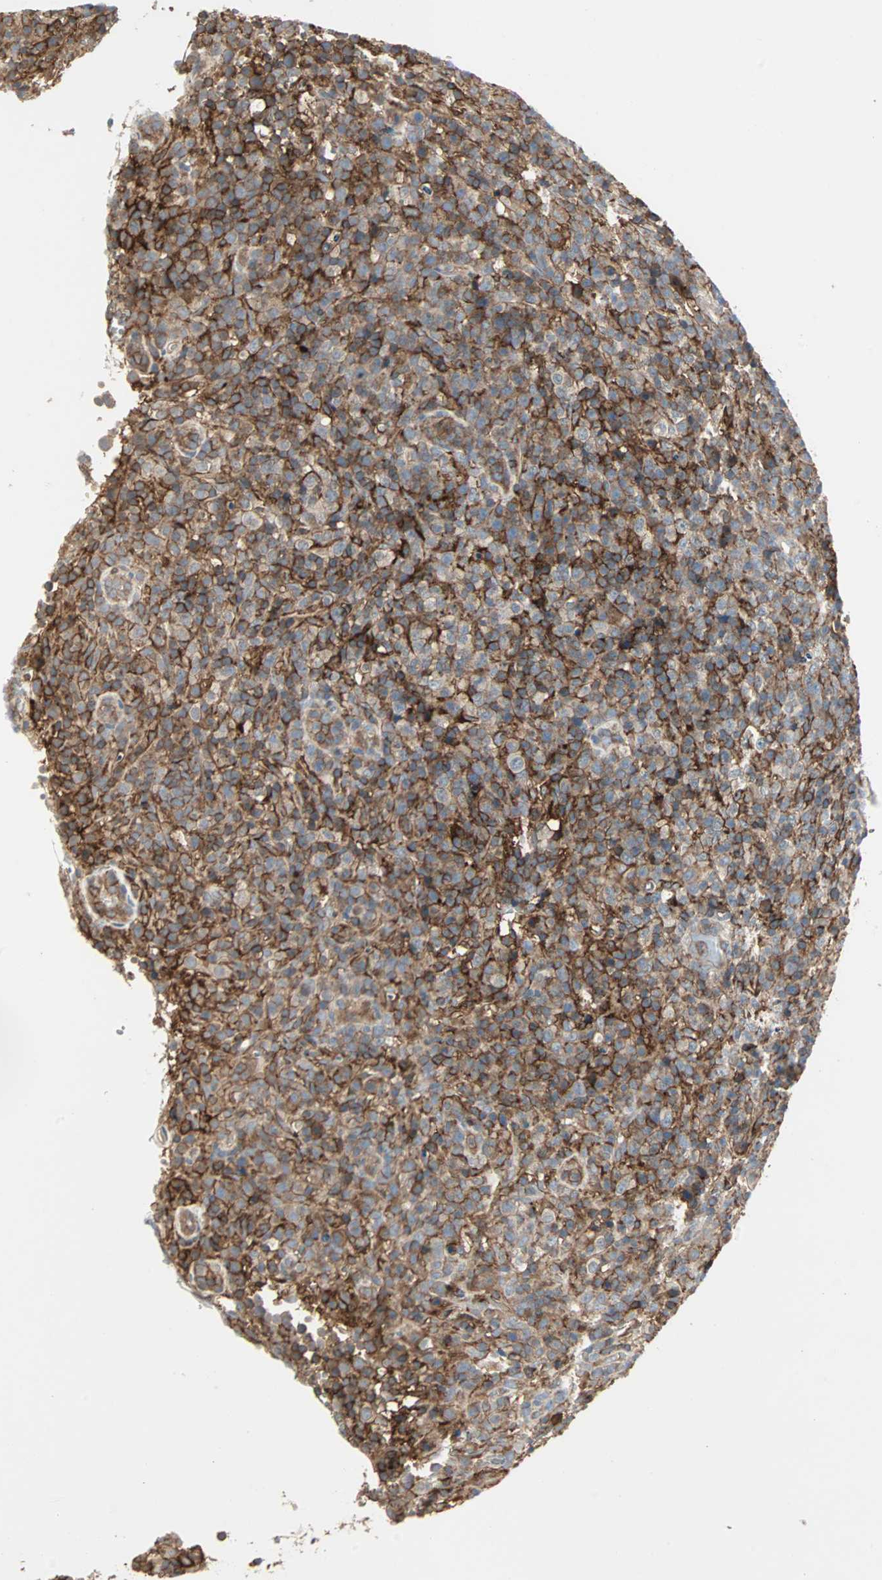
{"staining": {"intensity": "strong", "quantity": ">75%", "location": "cytoplasmic/membranous"}, "tissue": "lymphoma", "cell_type": "Tumor cells", "image_type": "cancer", "snomed": [{"axis": "morphology", "description": "Malignant lymphoma, non-Hodgkin's type, High grade"}, {"axis": "topography", "description": "Lymph node"}], "caption": "Tumor cells reveal high levels of strong cytoplasmic/membranous staining in approximately >75% of cells in high-grade malignant lymphoma, non-Hodgkin's type.", "gene": "GNAI2", "patient": {"sex": "female", "age": 76}}